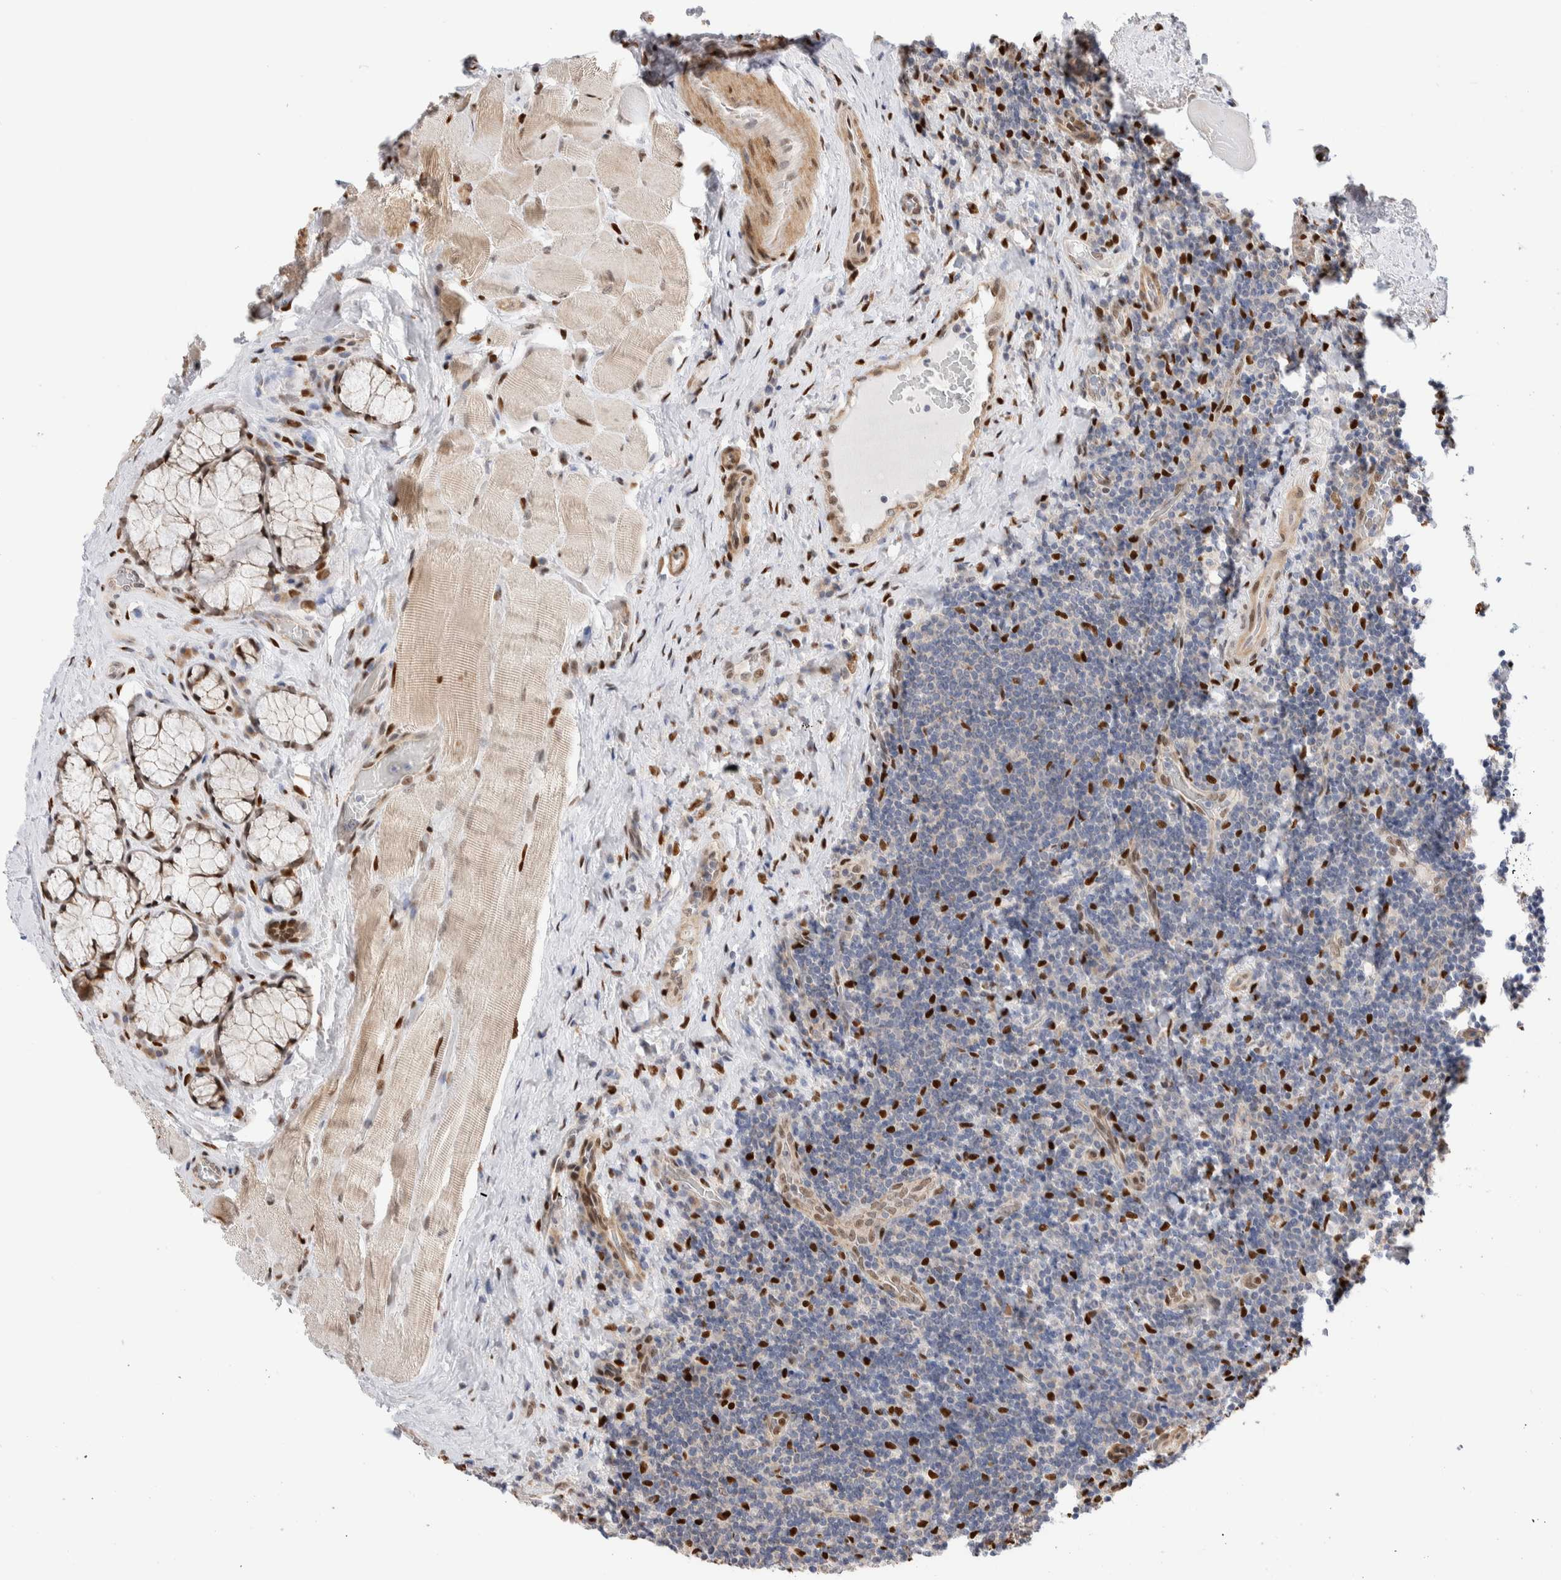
{"staining": {"intensity": "negative", "quantity": "none", "location": "none"}, "tissue": "lymphoma", "cell_type": "Tumor cells", "image_type": "cancer", "snomed": [{"axis": "morphology", "description": "Malignant lymphoma, non-Hodgkin's type, High grade"}, {"axis": "topography", "description": "Tonsil"}], "caption": "Image shows no significant protein expression in tumor cells of high-grade malignant lymphoma, non-Hodgkin's type.", "gene": "NSMAF", "patient": {"sex": "female", "age": 36}}